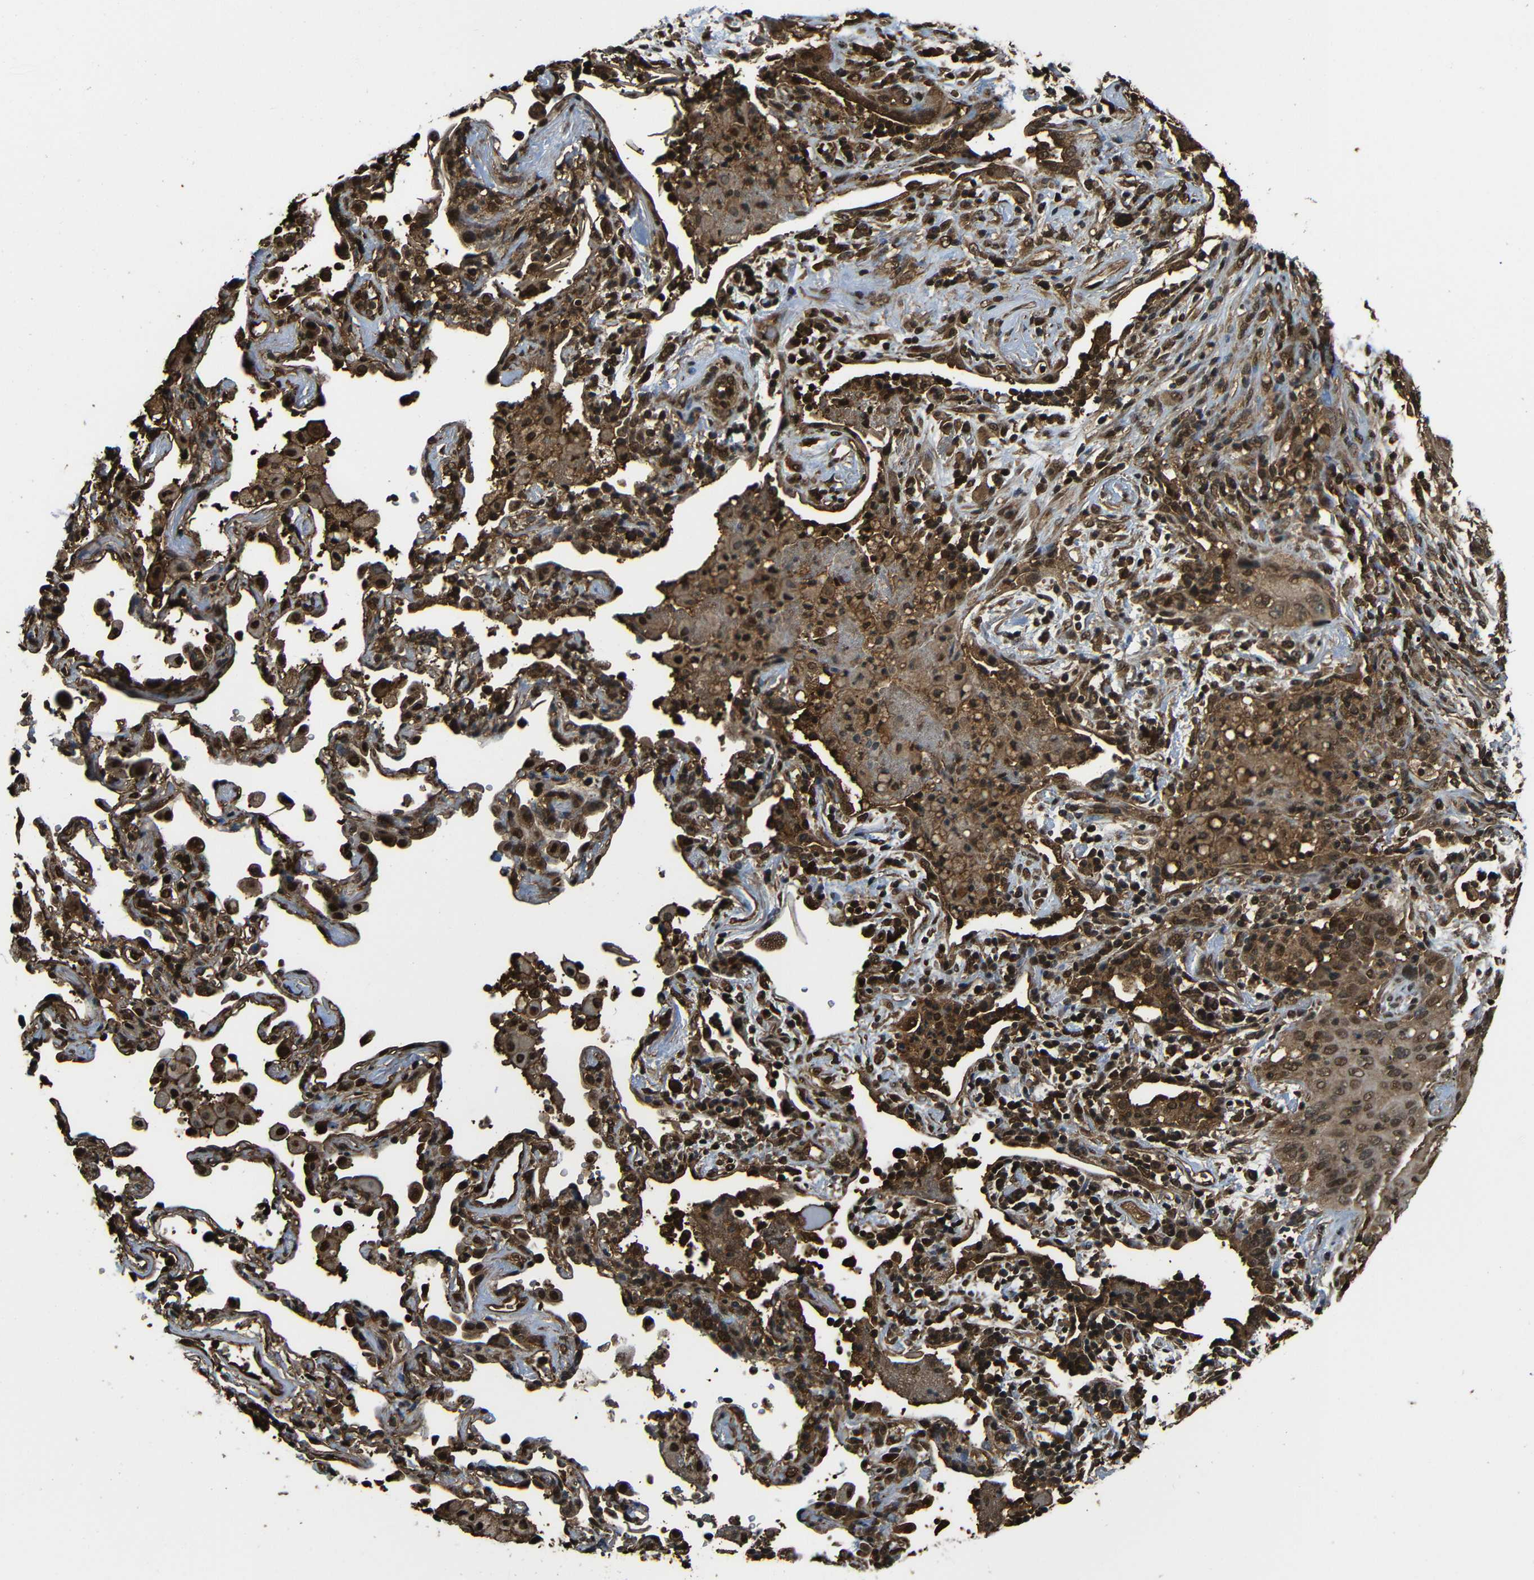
{"staining": {"intensity": "moderate", "quantity": ">75%", "location": "cytoplasmic/membranous,nuclear"}, "tissue": "lung cancer", "cell_type": "Tumor cells", "image_type": "cancer", "snomed": [{"axis": "morphology", "description": "Squamous cell carcinoma, NOS"}, {"axis": "topography", "description": "Lung"}], "caption": "The photomicrograph displays a brown stain indicating the presence of a protein in the cytoplasmic/membranous and nuclear of tumor cells in squamous cell carcinoma (lung). (brown staining indicates protein expression, while blue staining denotes nuclei).", "gene": "VCP", "patient": {"sex": "female", "age": 67}}